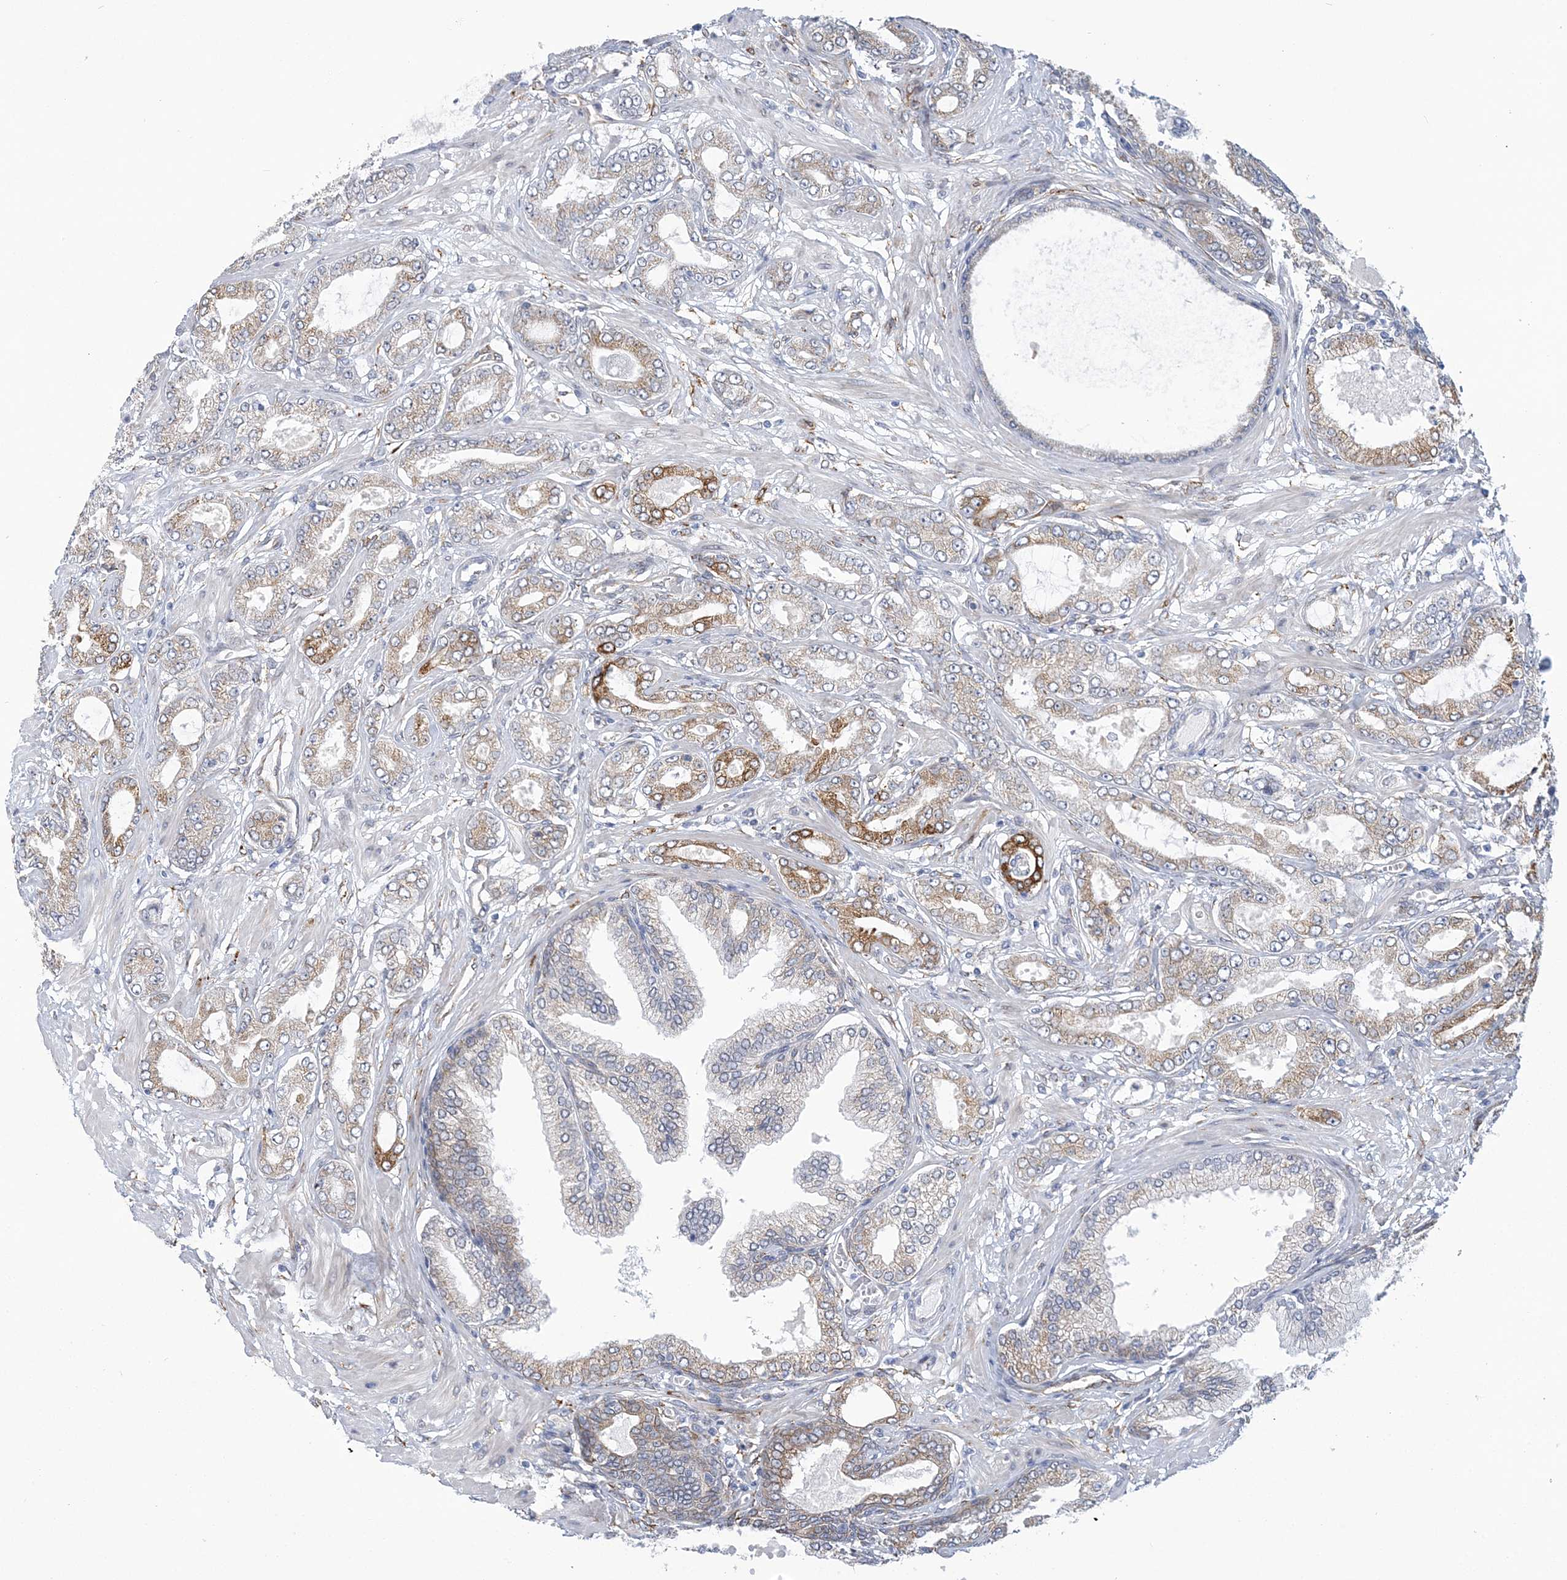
{"staining": {"intensity": "moderate", "quantity": "25%-75%", "location": "cytoplasmic/membranous"}, "tissue": "prostate cancer", "cell_type": "Tumor cells", "image_type": "cancer", "snomed": [{"axis": "morphology", "description": "Adenocarcinoma, Low grade"}, {"axis": "topography", "description": "Prostate"}], "caption": "Protein expression analysis of prostate cancer (low-grade adenocarcinoma) reveals moderate cytoplasmic/membranous positivity in about 25%-75% of tumor cells.", "gene": "PLEKHG4B", "patient": {"sex": "male", "age": 63}}